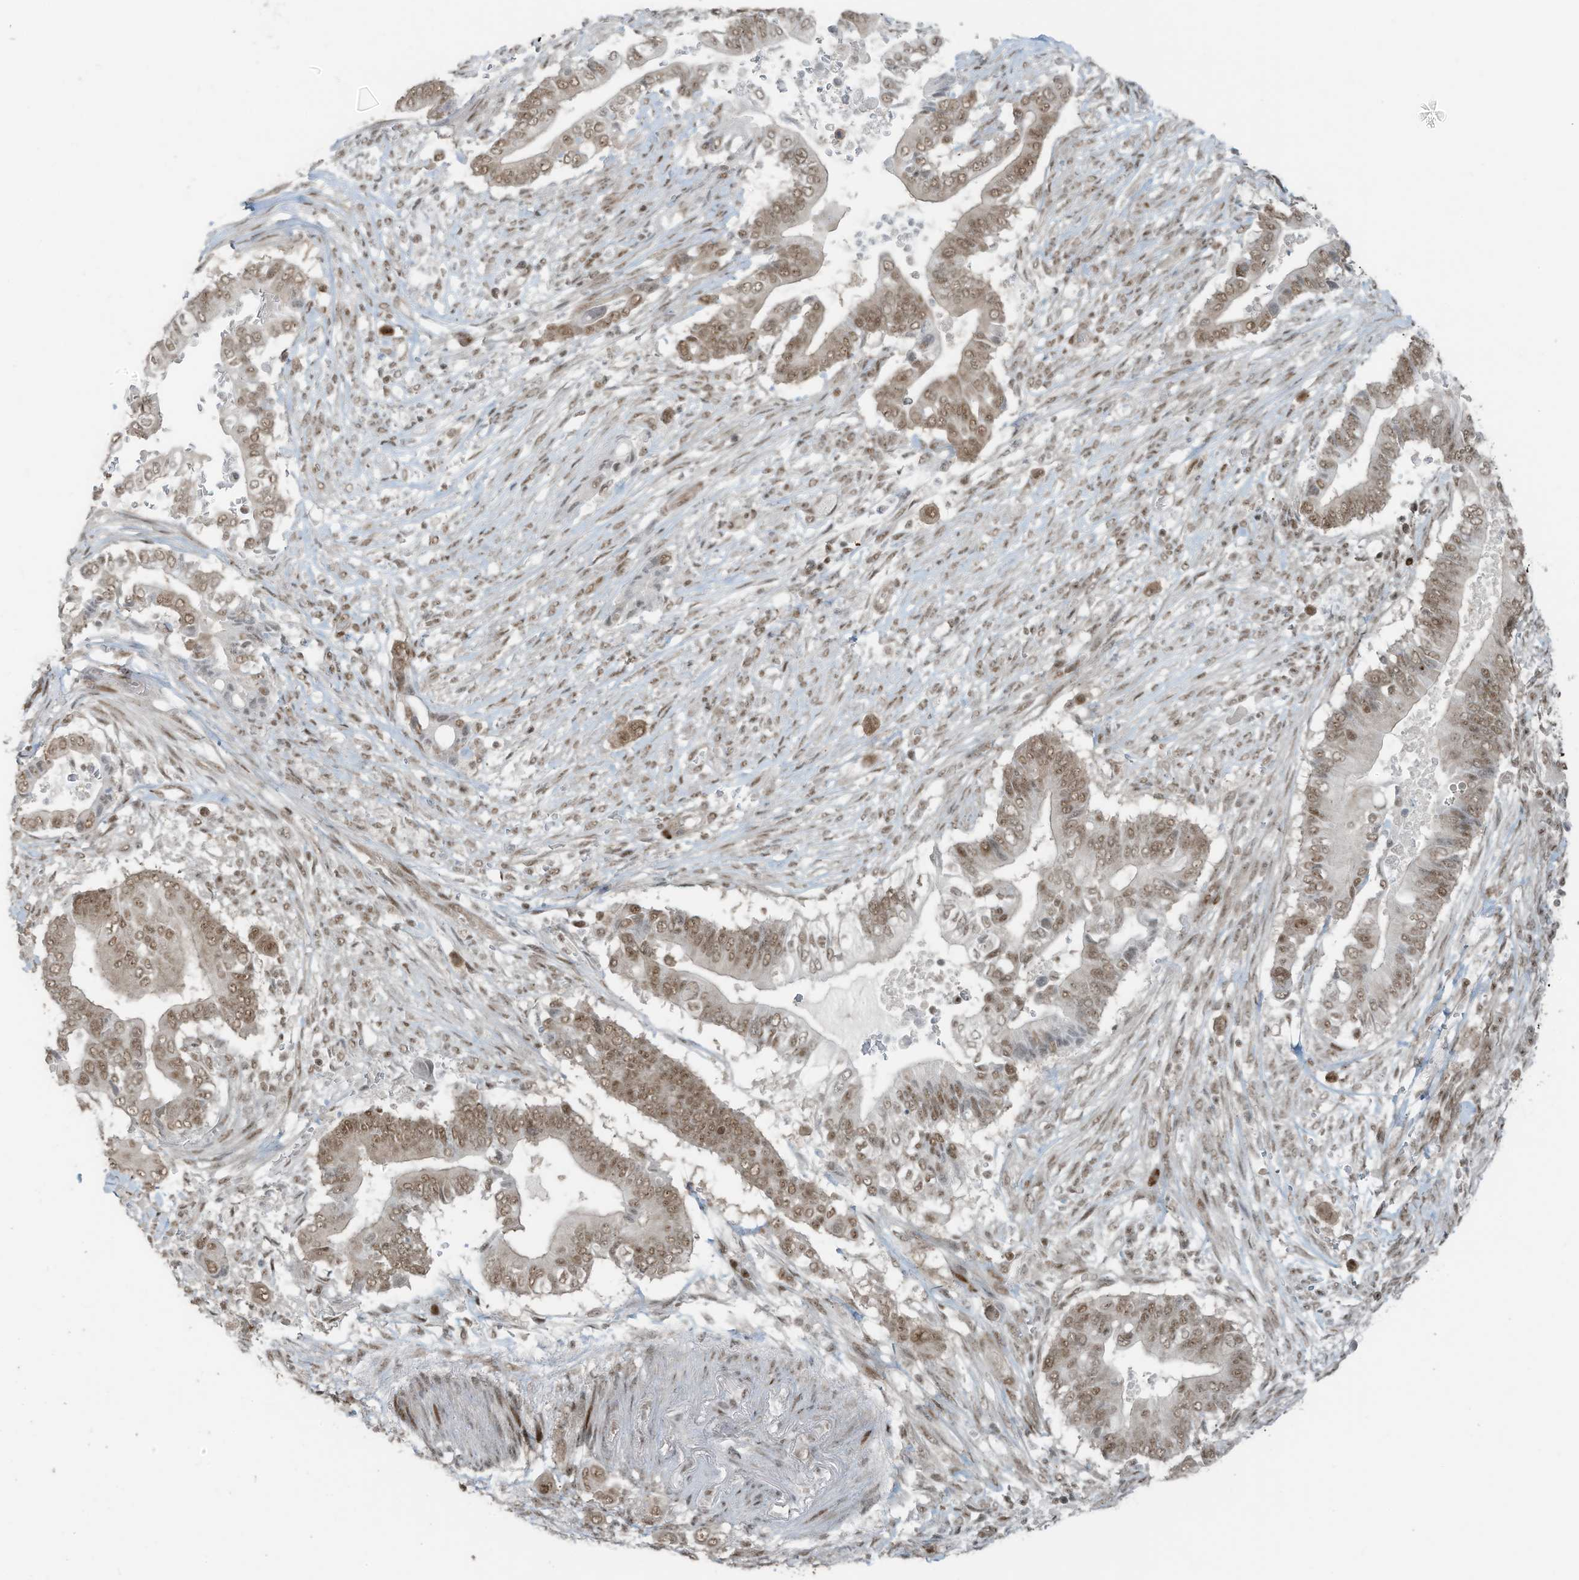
{"staining": {"intensity": "moderate", "quantity": ">75%", "location": "nuclear"}, "tissue": "pancreatic cancer", "cell_type": "Tumor cells", "image_type": "cancer", "snomed": [{"axis": "morphology", "description": "Adenocarcinoma, NOS"}, {"axis": "topography", "description": "Pancreas"}], "caption": "Approximately >75% of tumor cells in human pancreatic cancer (adenocarcinoma) demonstrate moderate nuclear protein expression as visualized by brown immunohistochemical staining.", "gene": "PCNP", "patient": {"sex": "male", "age": 68}}